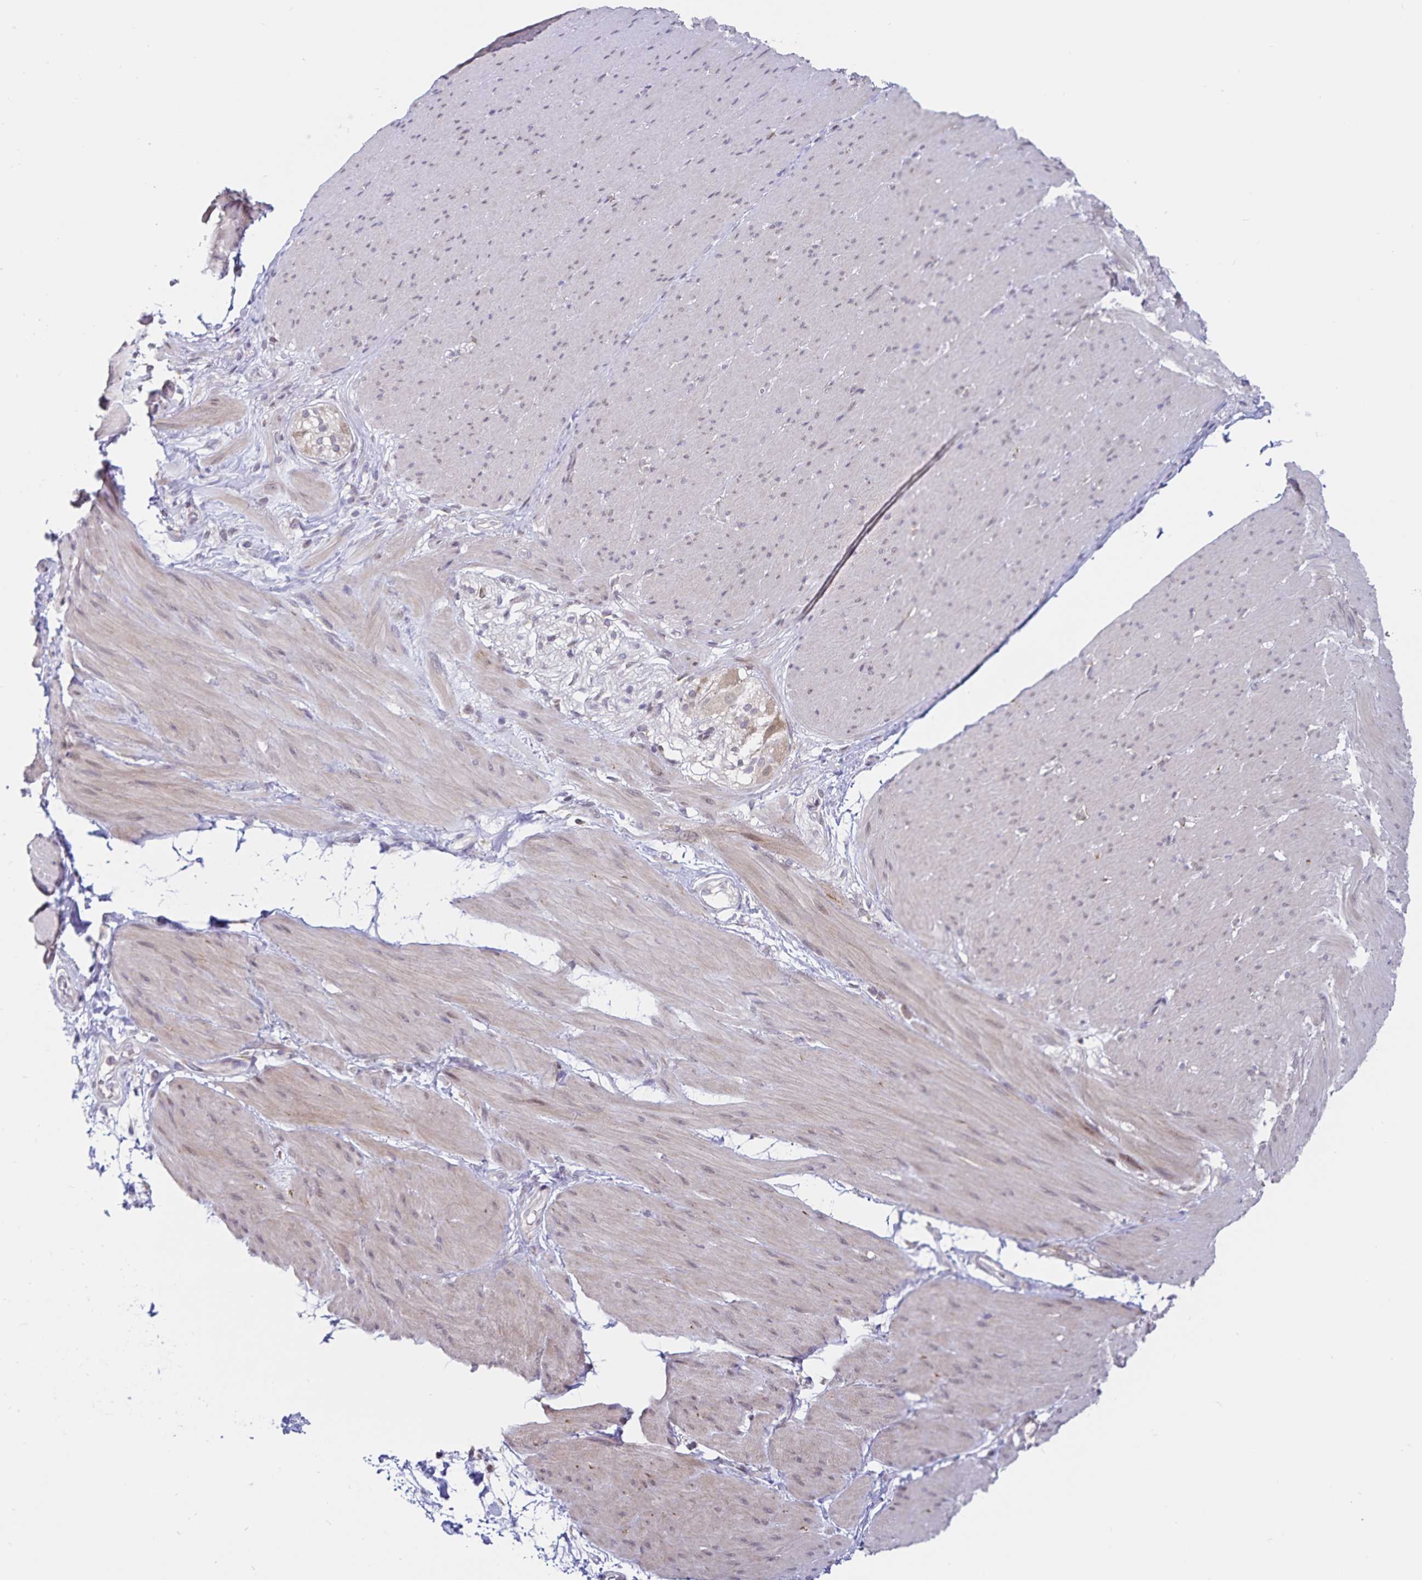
{"staining": {"intensity": "negative", "quantity": "none", "location": "none"}, "tissue": "smooth muscle", "cell_type": "Smooth muscle cells", "image_type": "normal", "snomed": [{"axis": "morphology", "description": "Normal tissue, NOS"}, {"axis": "topography", "description": "Smooth muscle"}, {"axis": "topography", "description": "Rectum"}], "caption": "Smooth muscle cells show no significant protein positivity in benign smooth muscle. The staining was performed using DAB (3,3'-diaminobenzidine) to visualize the protein expression in brown, while the nuclei were stained in blue with hematoxylin (Magnification: 20x).", "gene": "ATP2A2", "patient": {"sex": "male", "age": 53}}